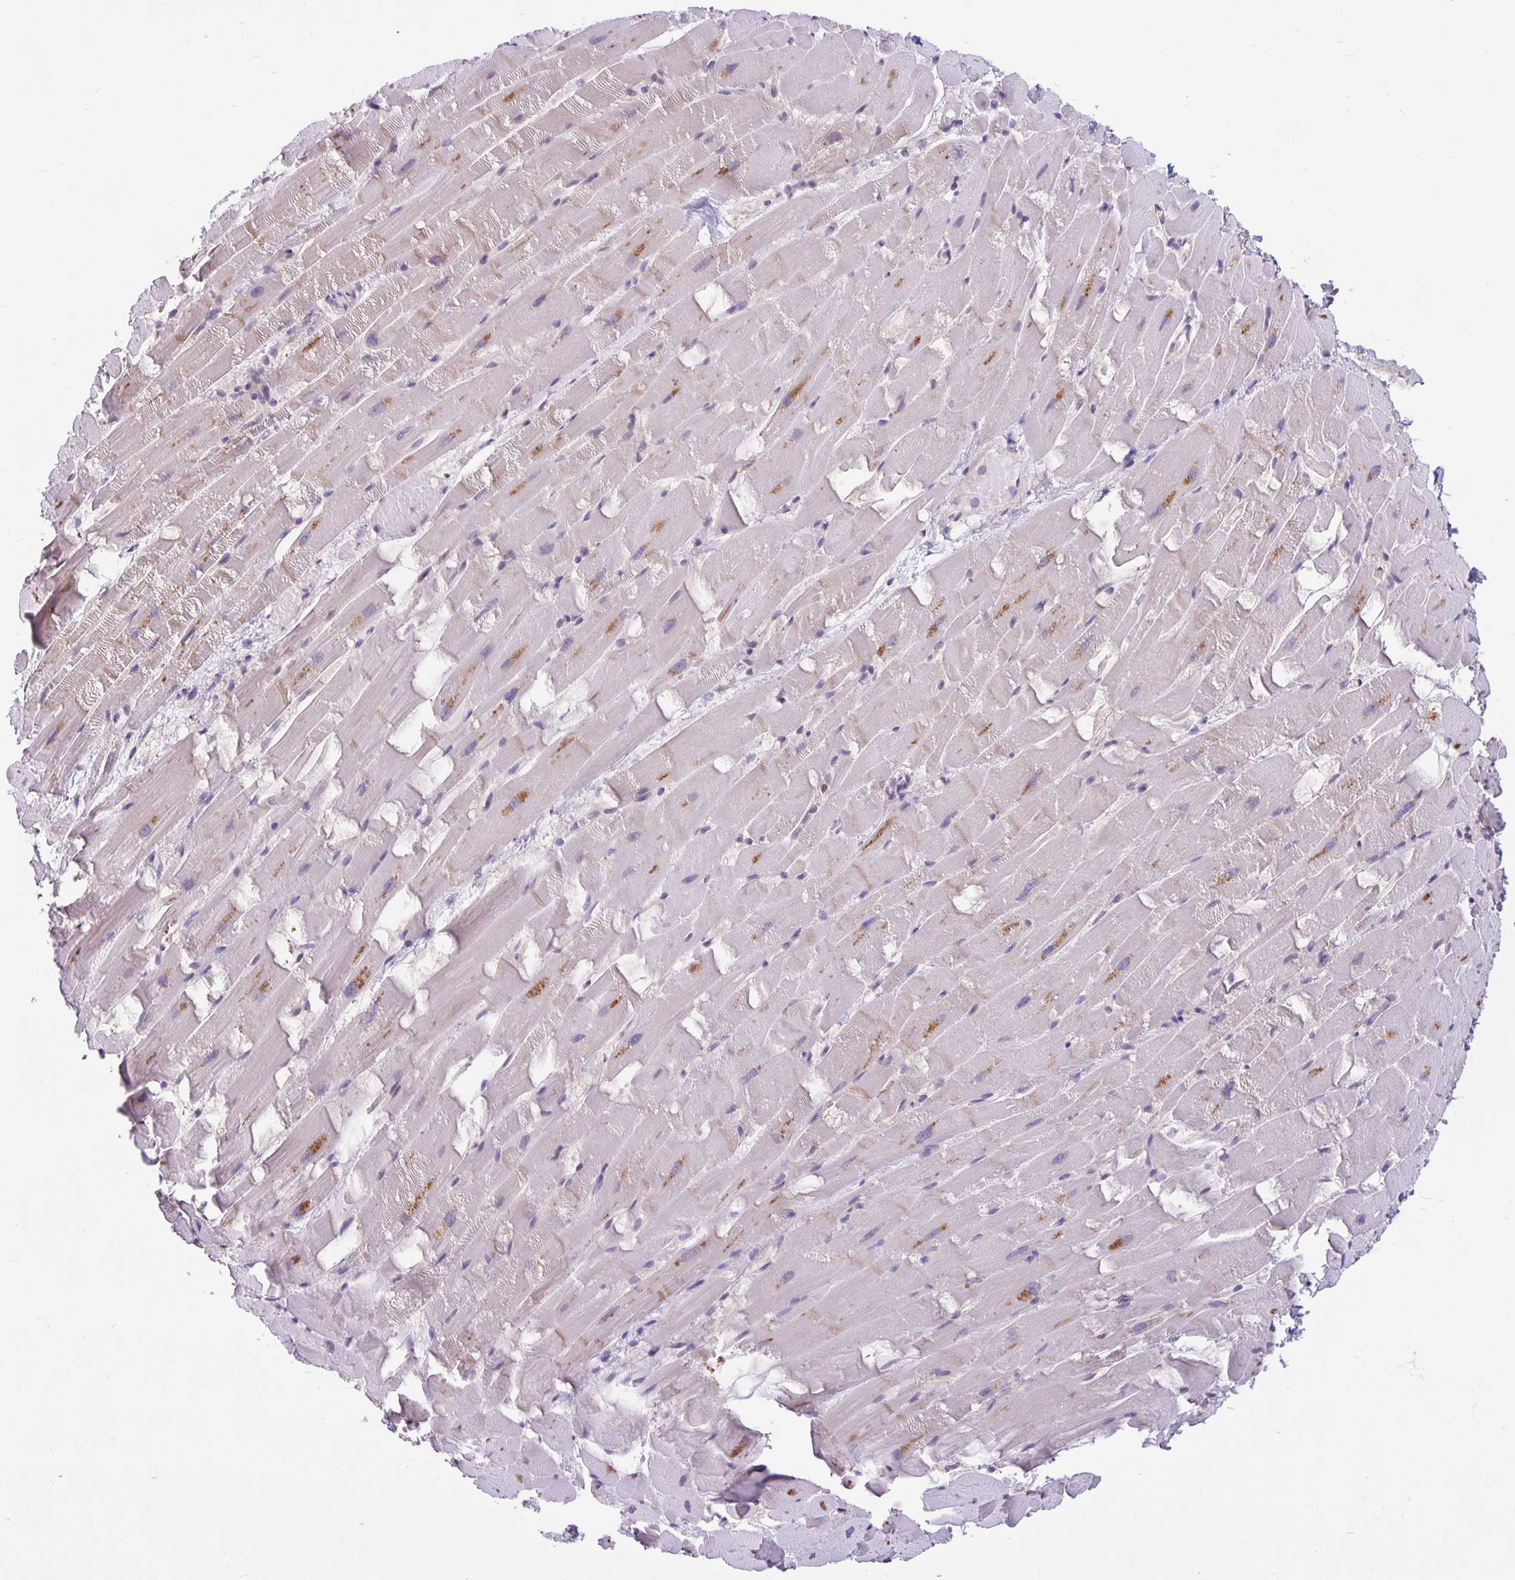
{"staining": {"intensity": "moderate", "quantity": "25%-75%", "location": "cytoplasmic/membranous"}, "tissue": "heart muscle", "cell_type": "Cardiomyocytes", "image_type": "normal", "snomed": [{"axis": "morphology", "description": "Normal tissue, NOS"}, {"axis": "topography", "description": "Heart"}], "caption": "Moderate cytoplasmic/membranous positivity for a protein is appreciated in approximately 25%-75% of cardiomyocytes of normal heart muscle using immunohistochemistry.", "gene": "TAX1BP3", "patient": {"sex": "male", "age": 37}}